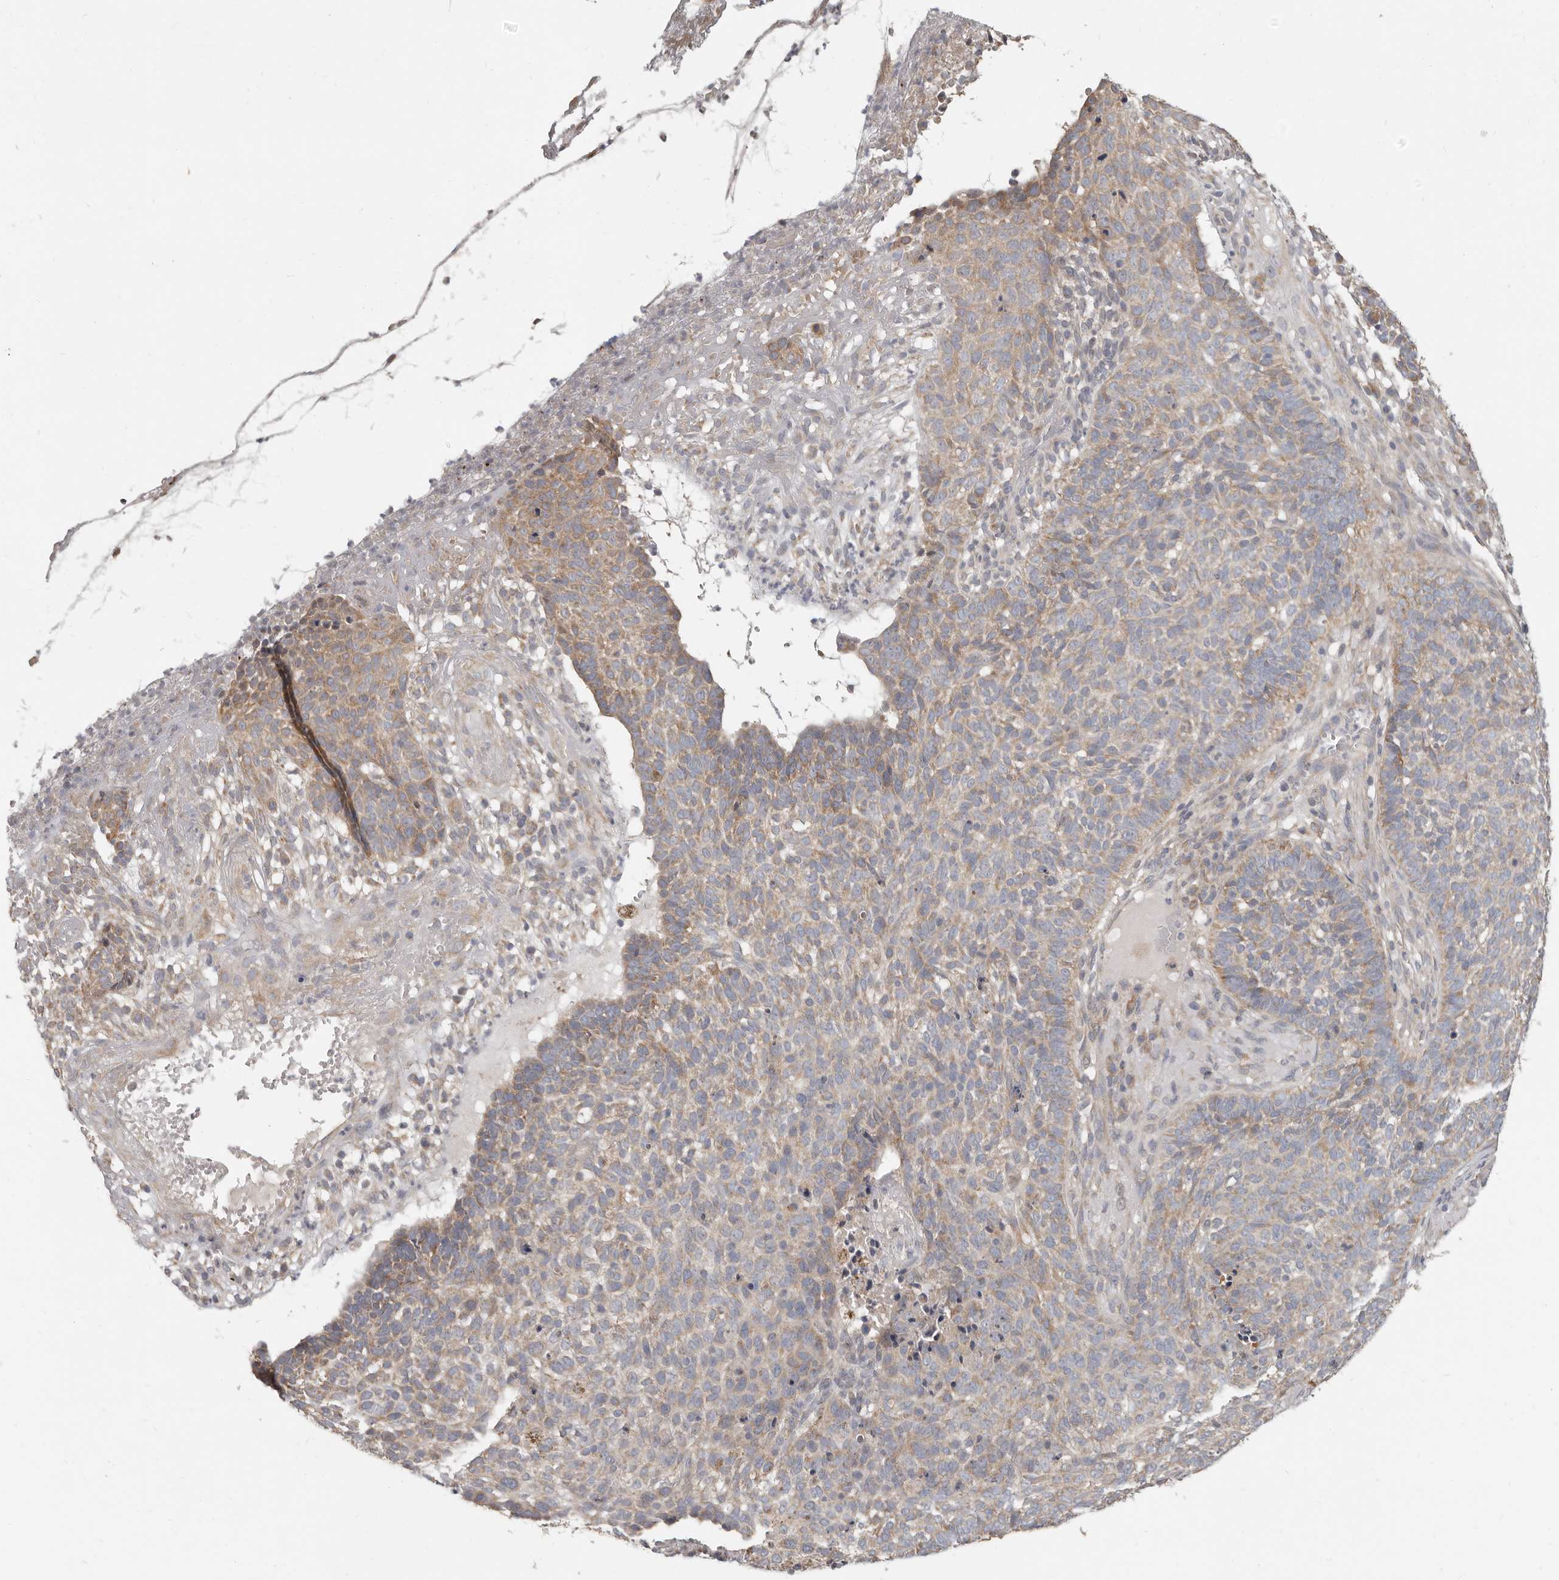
{"staining": {"intensity": "moderate", "quantity": "25%-75%", "location": "cytoplasmic/membranous"}, "tissue": "skin cancer", "cell_type": "Tumor cells", "image_type": "cancer", "snomed": [{"axis": "morphology", "description": "Basal cell carcinoma"}, {"axis": "topography", "description": "Skin"}], "caption": "A high-resolution histopathology image shows IHC staining of basal cell carcinoma (skin), which demonstrates moderate cytoplasmic/membranous expression in approximately 25%-75% of tumor cells.", "gene": "UNK", "patient": {"sex": "male", "age": 85}}